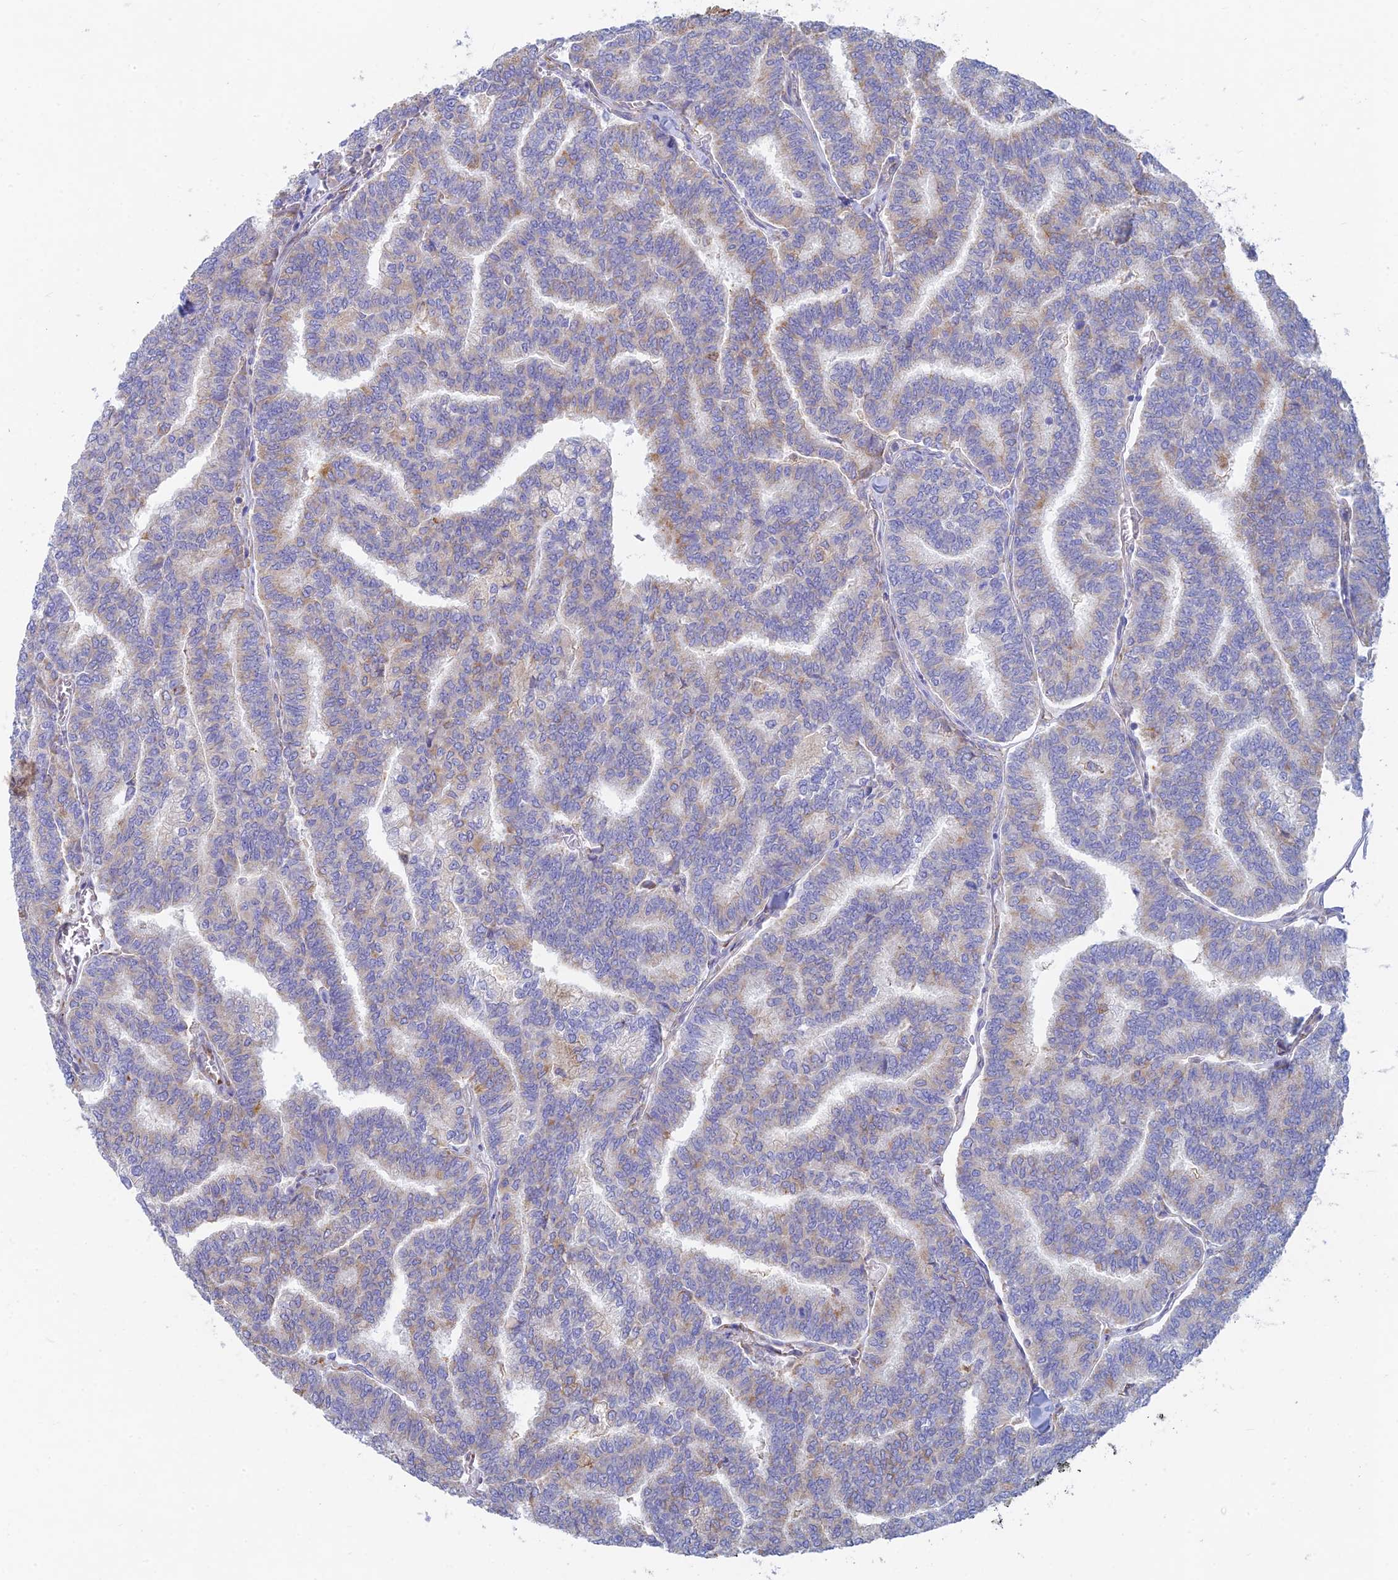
{"staining": {"intensity": "moderate", "quantity": "<25%", "location": "cytoplasmic/membranous"}, "tissue": "thyroid cancer", "cell_type": "Tumor cells", "image_type": "cancer", "snomed": [{"axis": "morphology", "description": "Papillary adenocarcinoma, NOS"}, {"axis": "topography", "description": "Thyroid gland"}], "caption": "This histopathology image displays IHC staining of human thyroid cancer, with low moderate cytoplasmic/membranous positivity in approximately <25% of tumor cells.", "gene": "WDR35", "patient": {"sex": "female", "age": 35}}